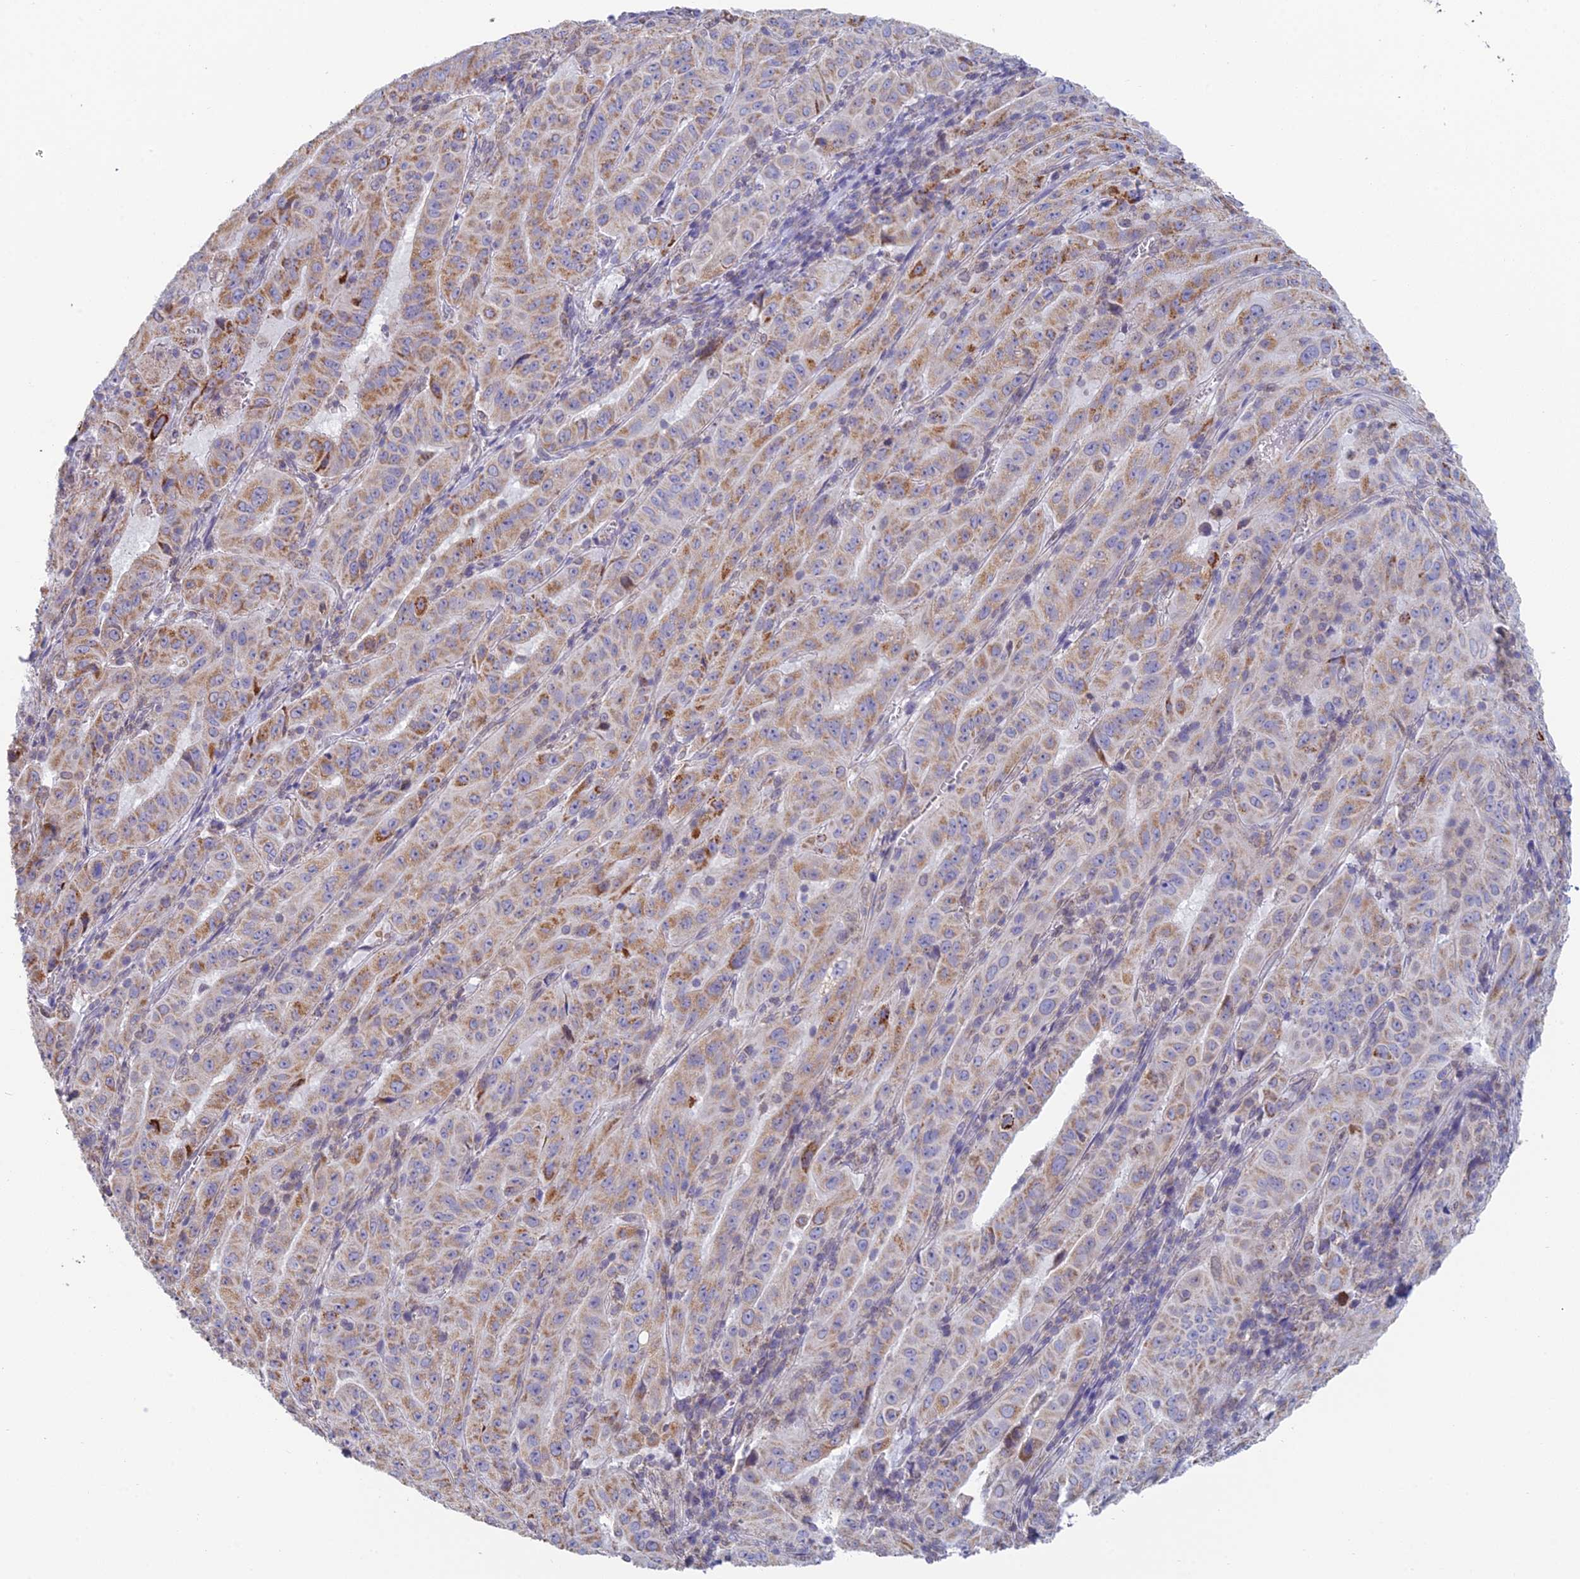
{"staining": {"intensity": "moderate", "quantity": ">75%", "location": "cytoplasmic/membranous"}, "tissue": "pancreatic cancer", "cell_type": "Tumor cells", "image_type": "cancer", "snomed": [{"axis": "morphology", "description": "Adenocarcinoma, NOS"}, {"axis": "topography", "description": "Pancreas"}], "caption": "There is medium levels of moderate cytoplasmic/membranous positivity in tumor cells of pancreatic adenocarcinoma, as demonstrated by immunohistochemical staining (brown color).", "gene": "REXO5", "patient": {"sex": "male", "age": 63}}